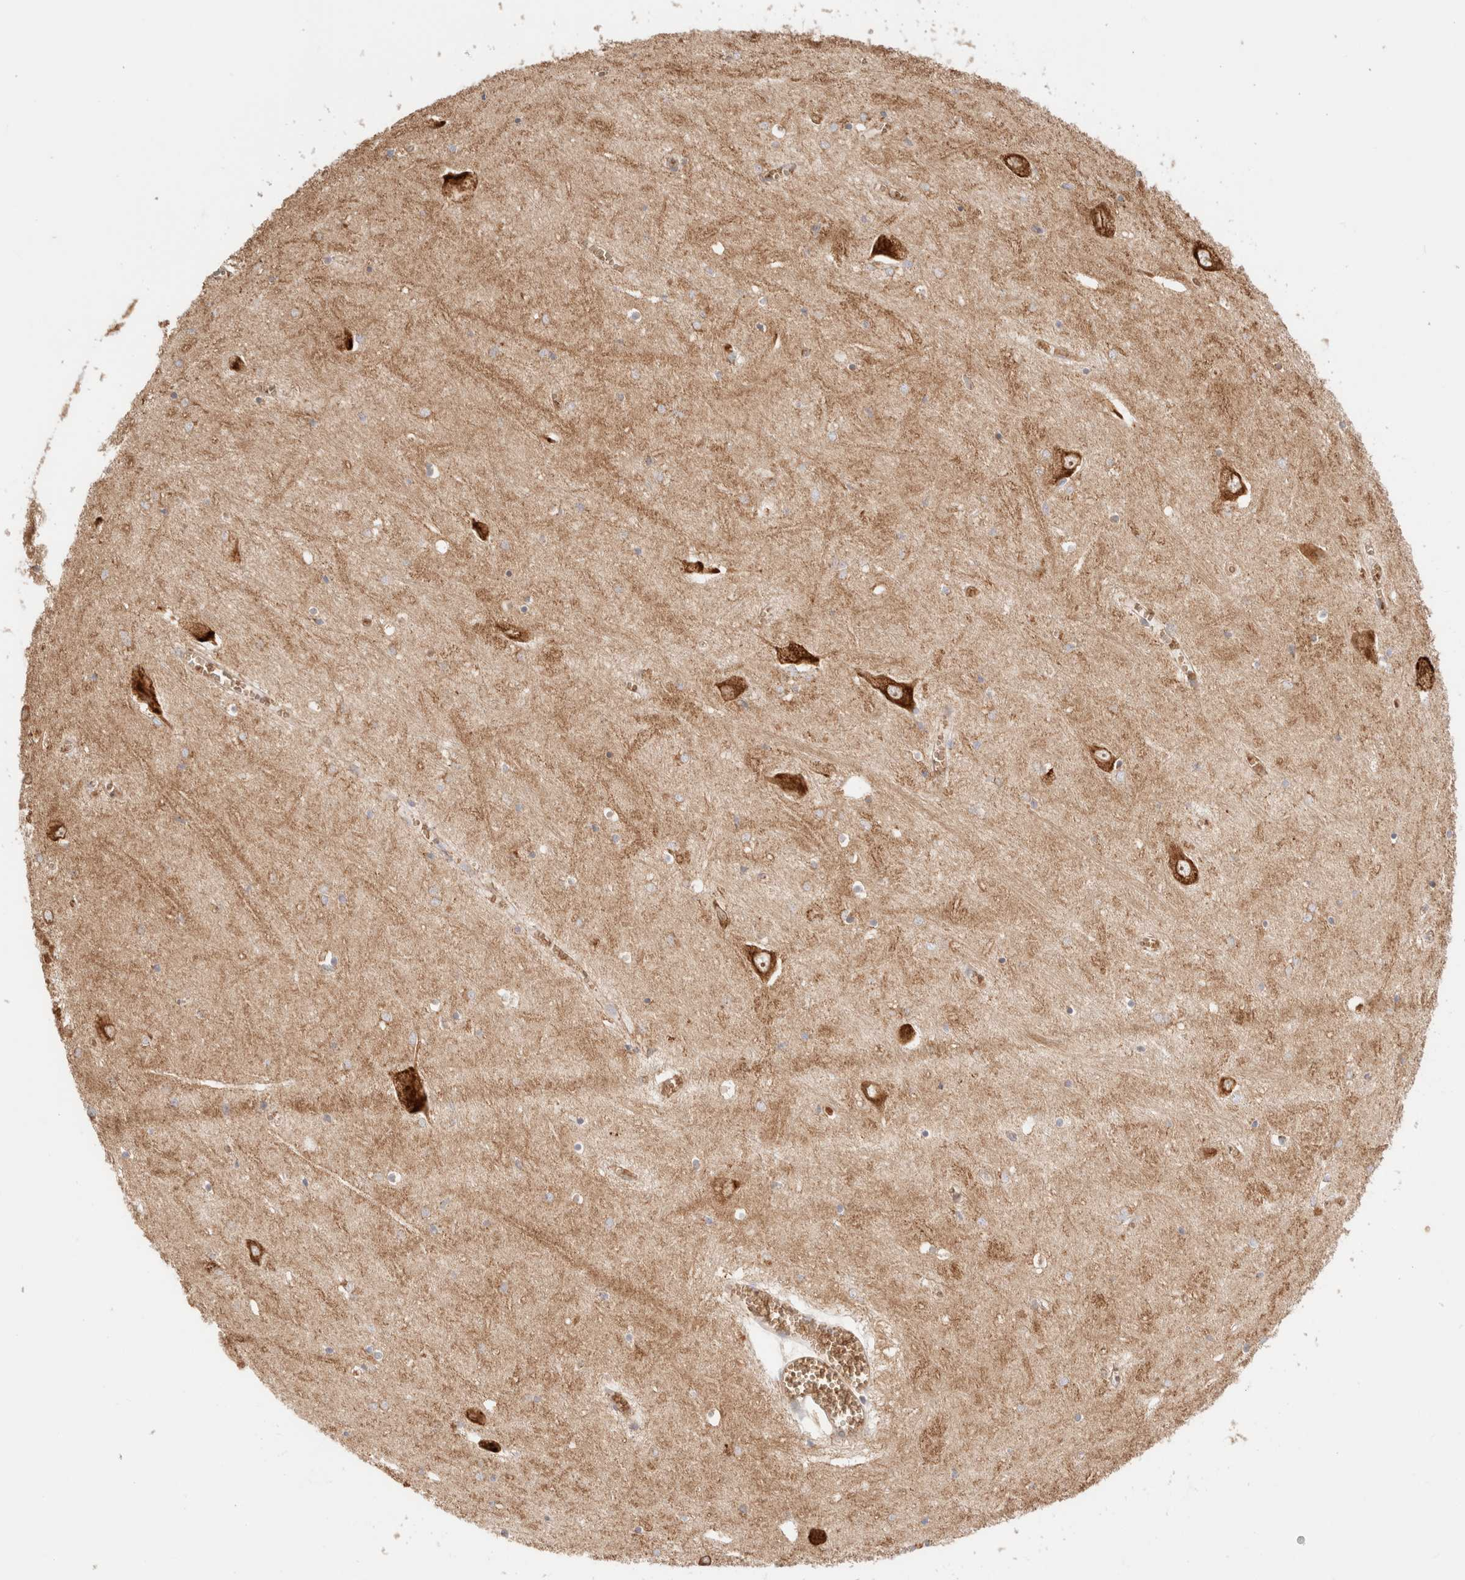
{"staining": {"intensity": "weak", "quantity": "<25%", "location": "cytoplasmic/membranous"}, "tissue": "hippocampus", "cell_type": "Glial cells", "image_type": "normal", "snomed": [{"axis": "morphology", "description": "Normal tissue, NOS"}, {"axis": "topography", "description": "Hippocampus"}], "caption": "The image shows no significant expression in glial cells of hippocampus.", "gene": "UTS2B", "patient": {"sex": "male", "age": 70}}